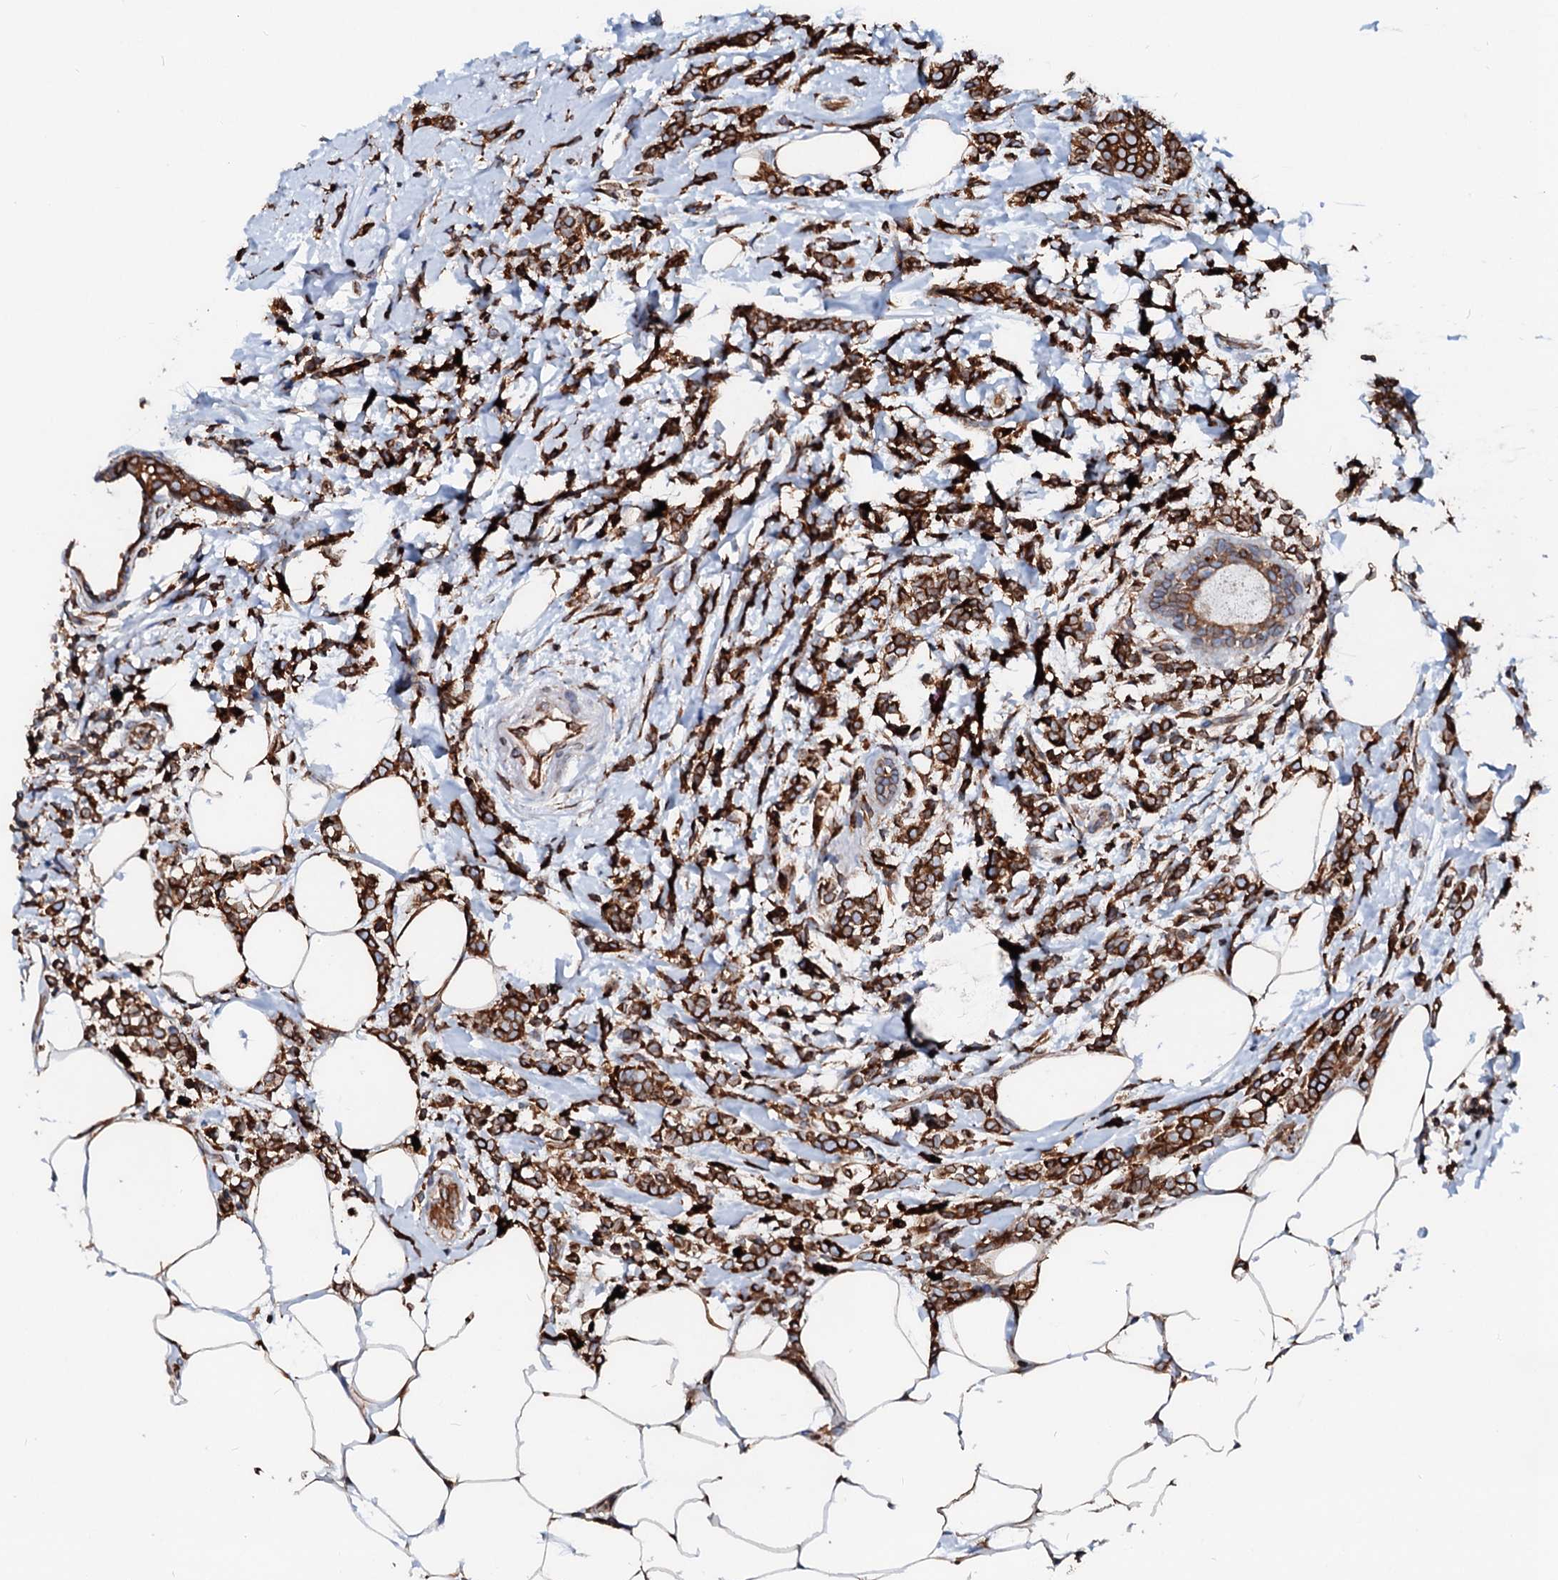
{"staining": {"intensity": "strong", "quantity": ">75%", "location": "cytoplasmic/membranous"}, "tissue": "breast cancer", "cell_type": "Tumor cells", "image_type": "cancer", "snomed": [{"axis": "morphology", "description": "Lobular carcinoma"}, {"axis": "topography", "description": "Breast"}], "caption": "Immunohistochemistry (DAB) staining of breast lobular carcinoma reveals strong cytoplasmic/membranous protein positivity in about >75% of tumor cells.", "gene": "DERL1", "patient": {"sex": "female", "age": 58}}